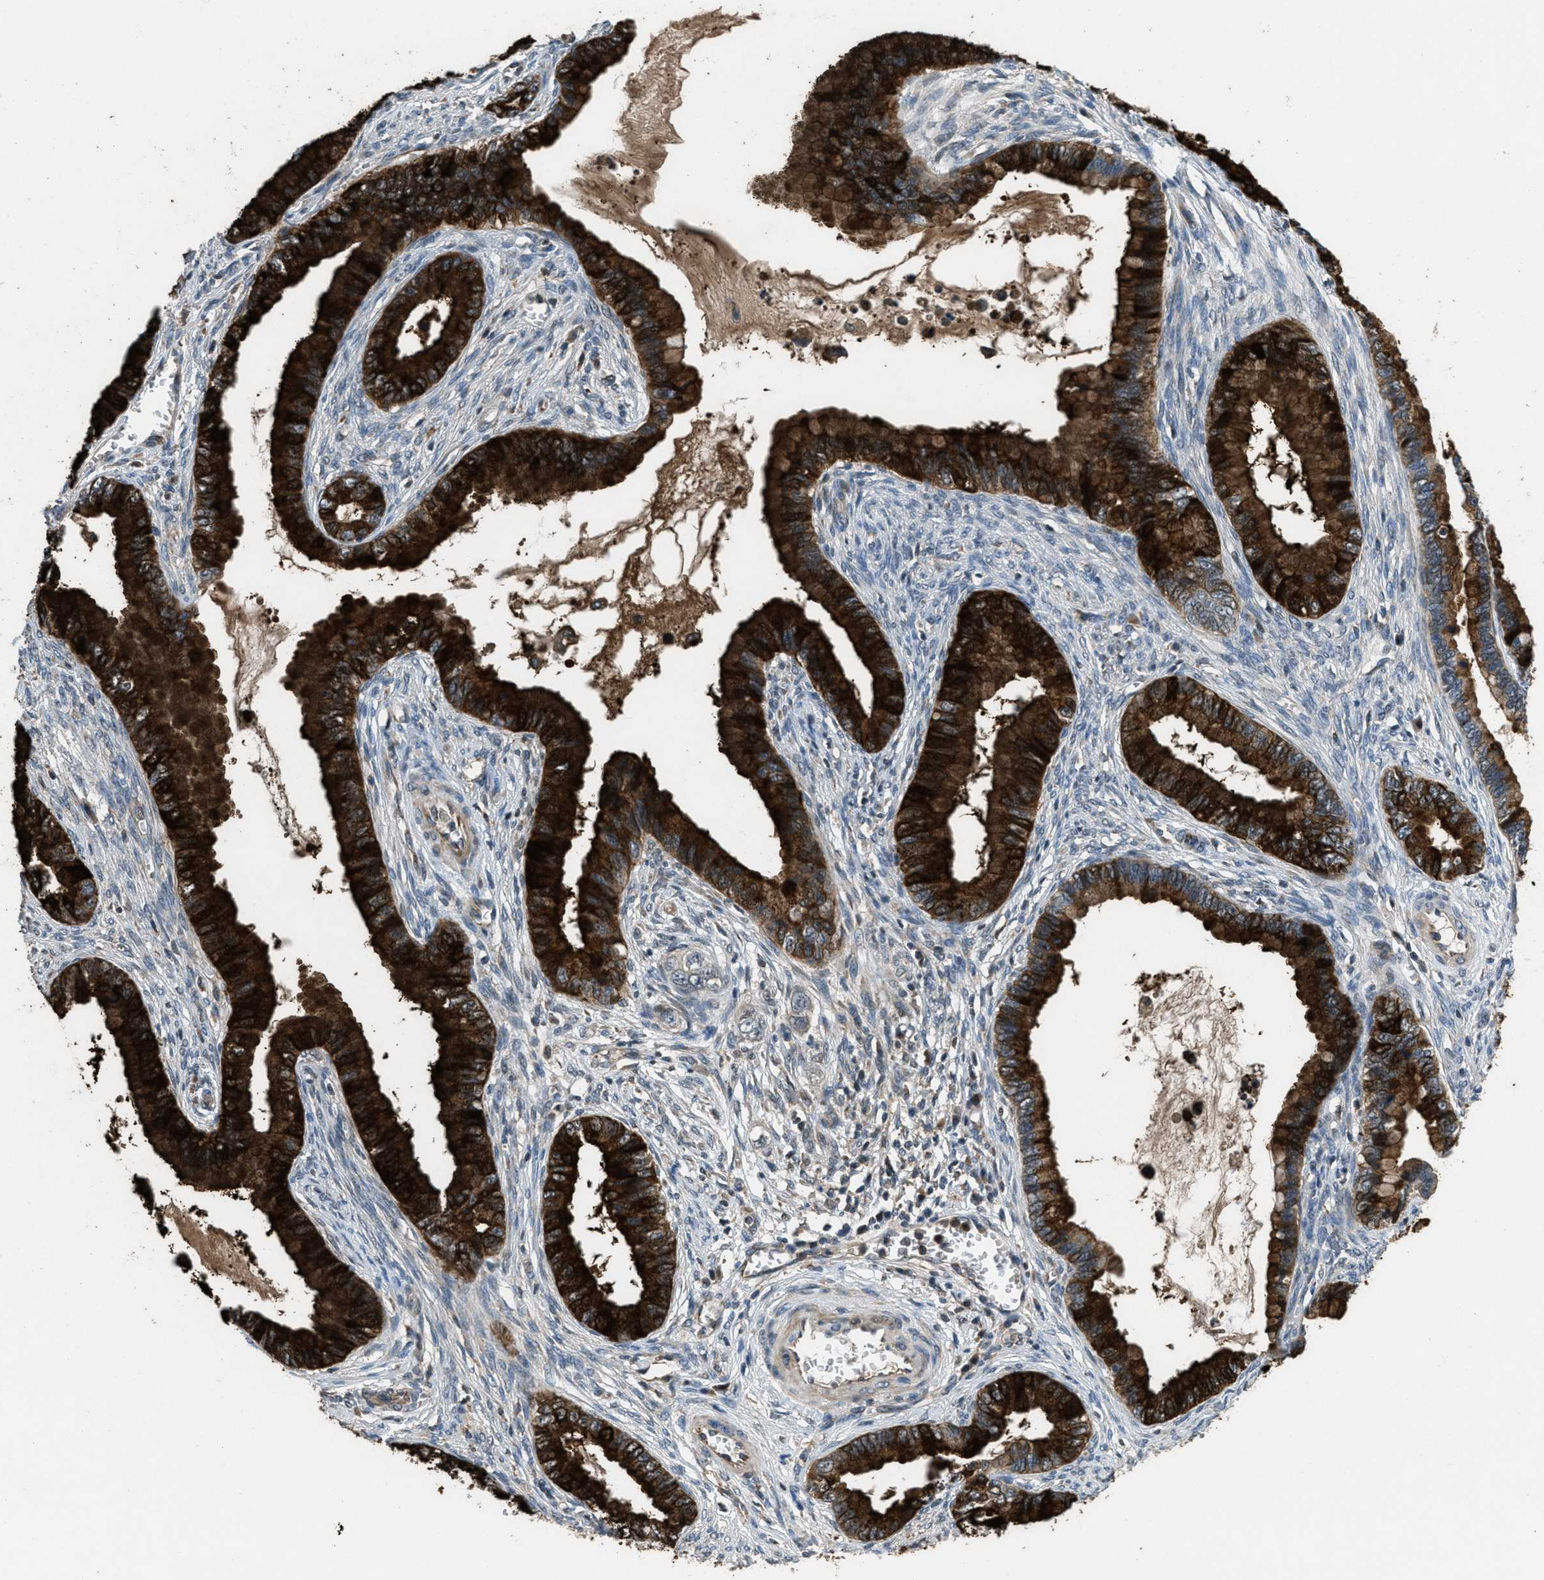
{"staining": {"intensity": "strong", "quantity": ">75%", "location": "cytoplasmic/membranous"}, "tissue": "cervical cancer", "cell_type": "Tumor cells", "image_type": "cancer", "snomed": [{"axis": "morphology", "description": "Adenocarcinoma, NOS"}, {"axis": "topography", "description": "Cervix"}], "caption": "There is high levels of strong cytoplasmic/membranous expression in tumor cells of cervical adenocarcinoma, as demonstrated by immunohistochemical staining (brown color).", "gene": "NAT1", "patient": {"sex": "female", "age": 44}}